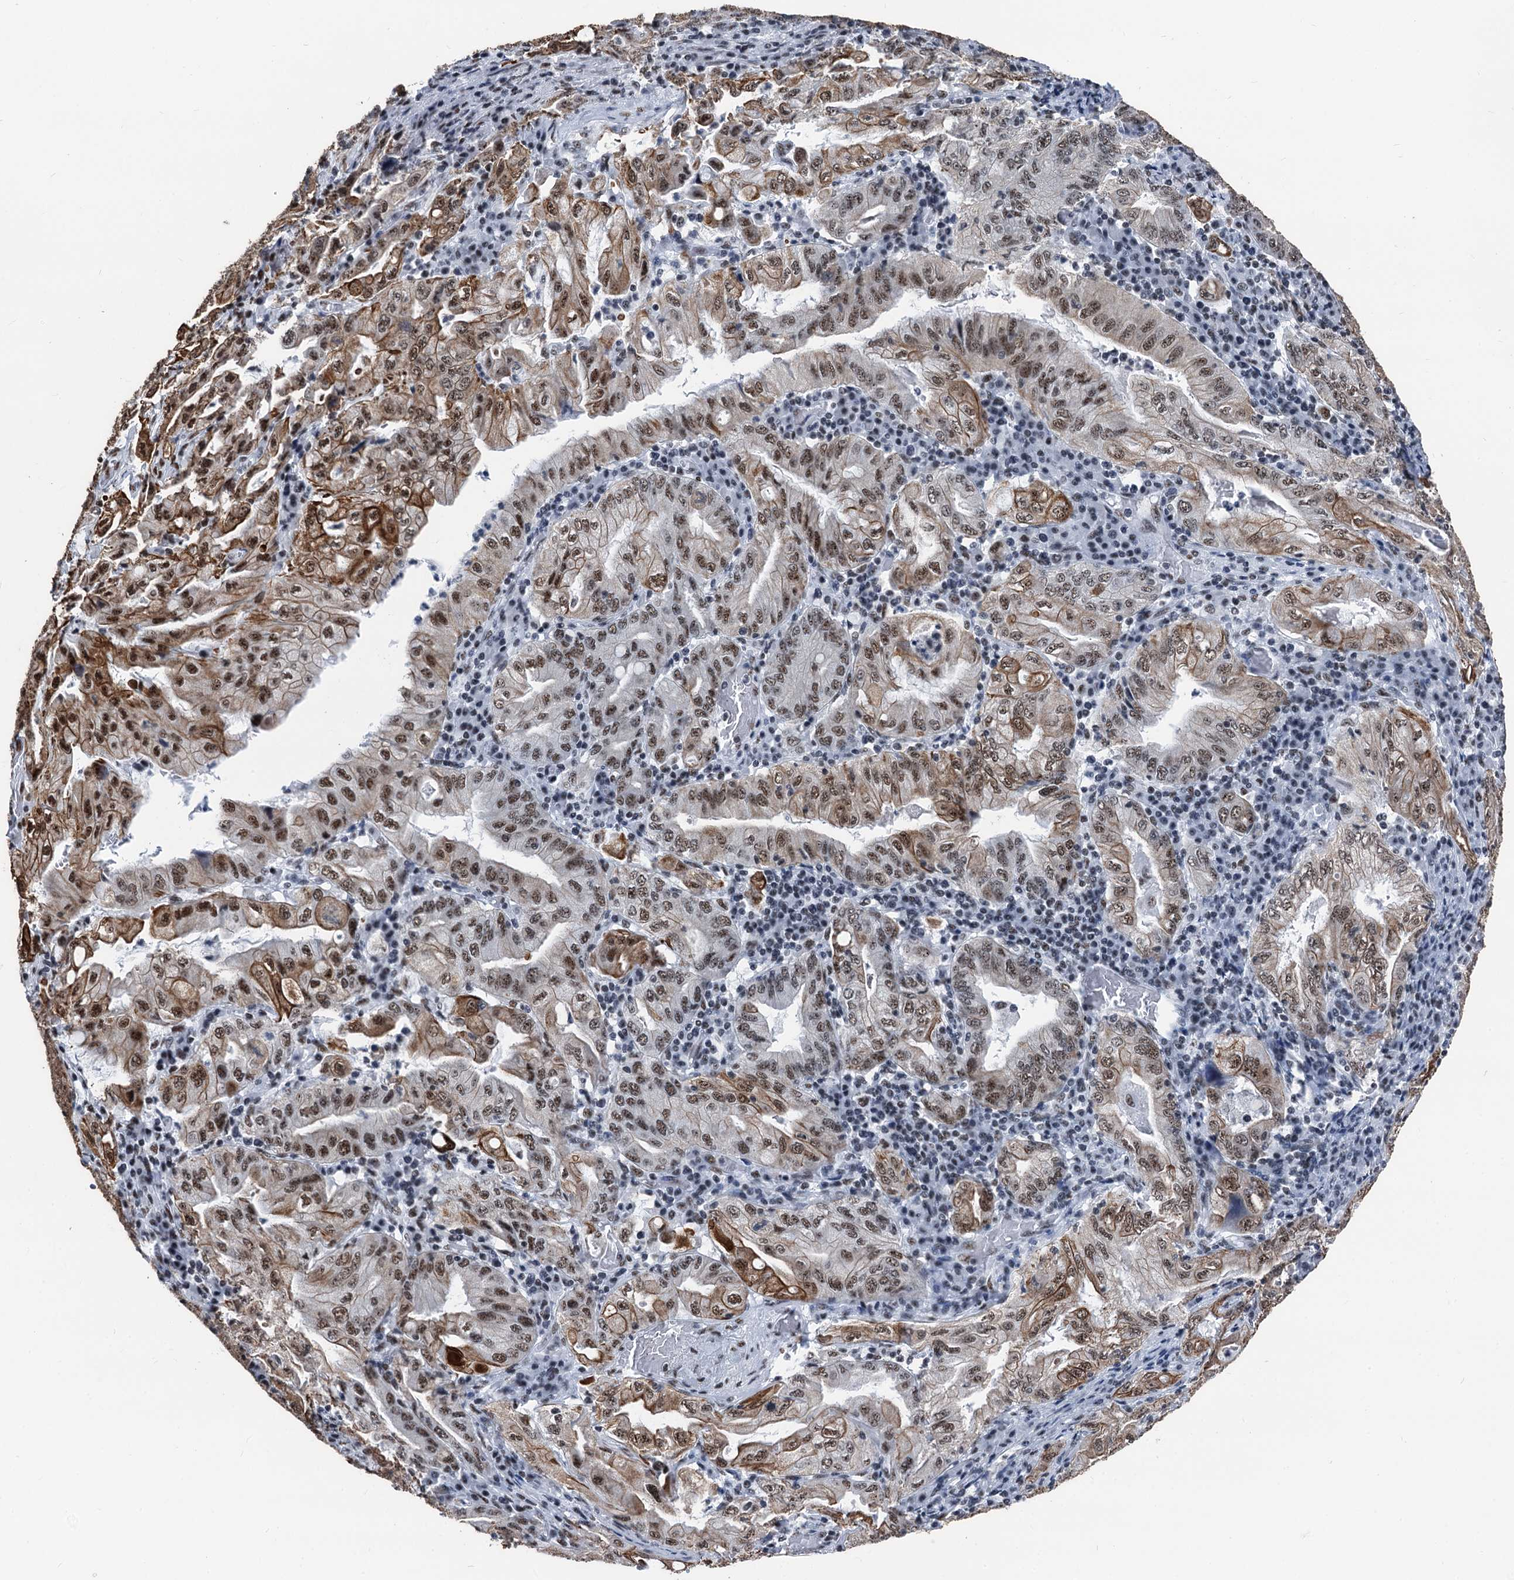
{"staining": {"intensity": "moderate", "quantity": ">75%", "location": "cytoplasmic/membranous,nuclear"}, "tissue": "stomach cancer", "cell_type": "Tumor cells", "image_type": "cancer", "snomed": [{"axis": "morphology", "description": "Normal tissue, NOS"}, {"axis": "morphology", "description": "Adenocarcinoma, NOS"}, {"axis": "topography", "description": "Esophagus"}, {"axis": "topography", "description": "Stomach, upper"}, {"axis": "topography", "description": "Peripheral nerve tissue"}], "caption": "Stomach cancer tissue demonstrates moderate cytoplasmic/membranous and nuclear expression in approximately >75% of tumor cells, visualized by immunohistochemistry.", "gene": "DDX23", "patient": {"sex": "male", "age": 62}}